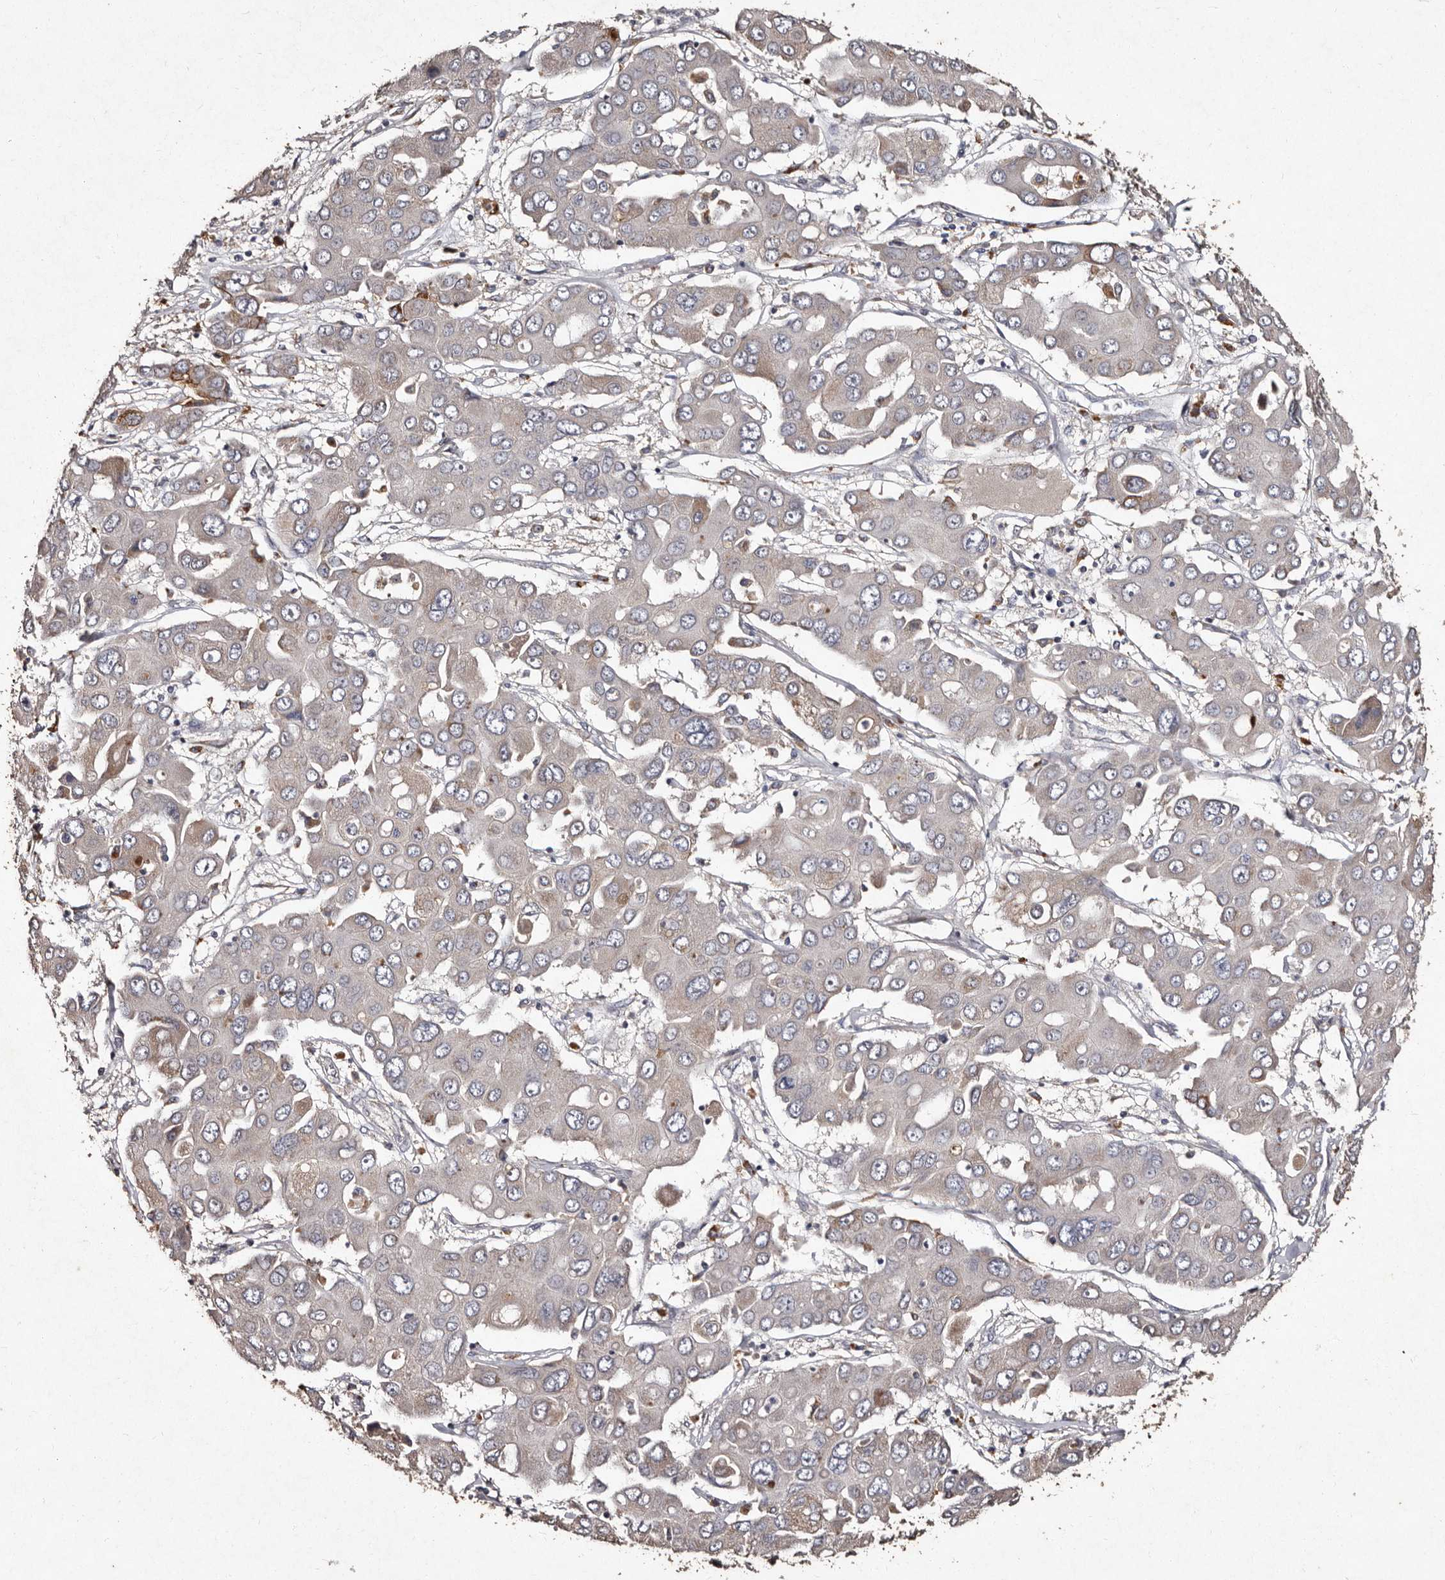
{"staining": {"intensity": "negative", "quantity": "none", "location": "none"}, "tissue": "liver cancer", "cell_type": "Tumor cells", "image_type": "cancer", "snomed": [{"axis": "morphology", "description": "Cholangiocarcinoma"}, {"axis": "topography", "description": "Liver"}], "caption": "Histopathology image shows no significant protein expression in tumor cells of cholangiocarcinoma (liver). (Immunohistochemistry (ihc), brightfield microscopy, high magnification).", "gene": "TFB1M", "patient": {"sex": "male", "age": 67}}